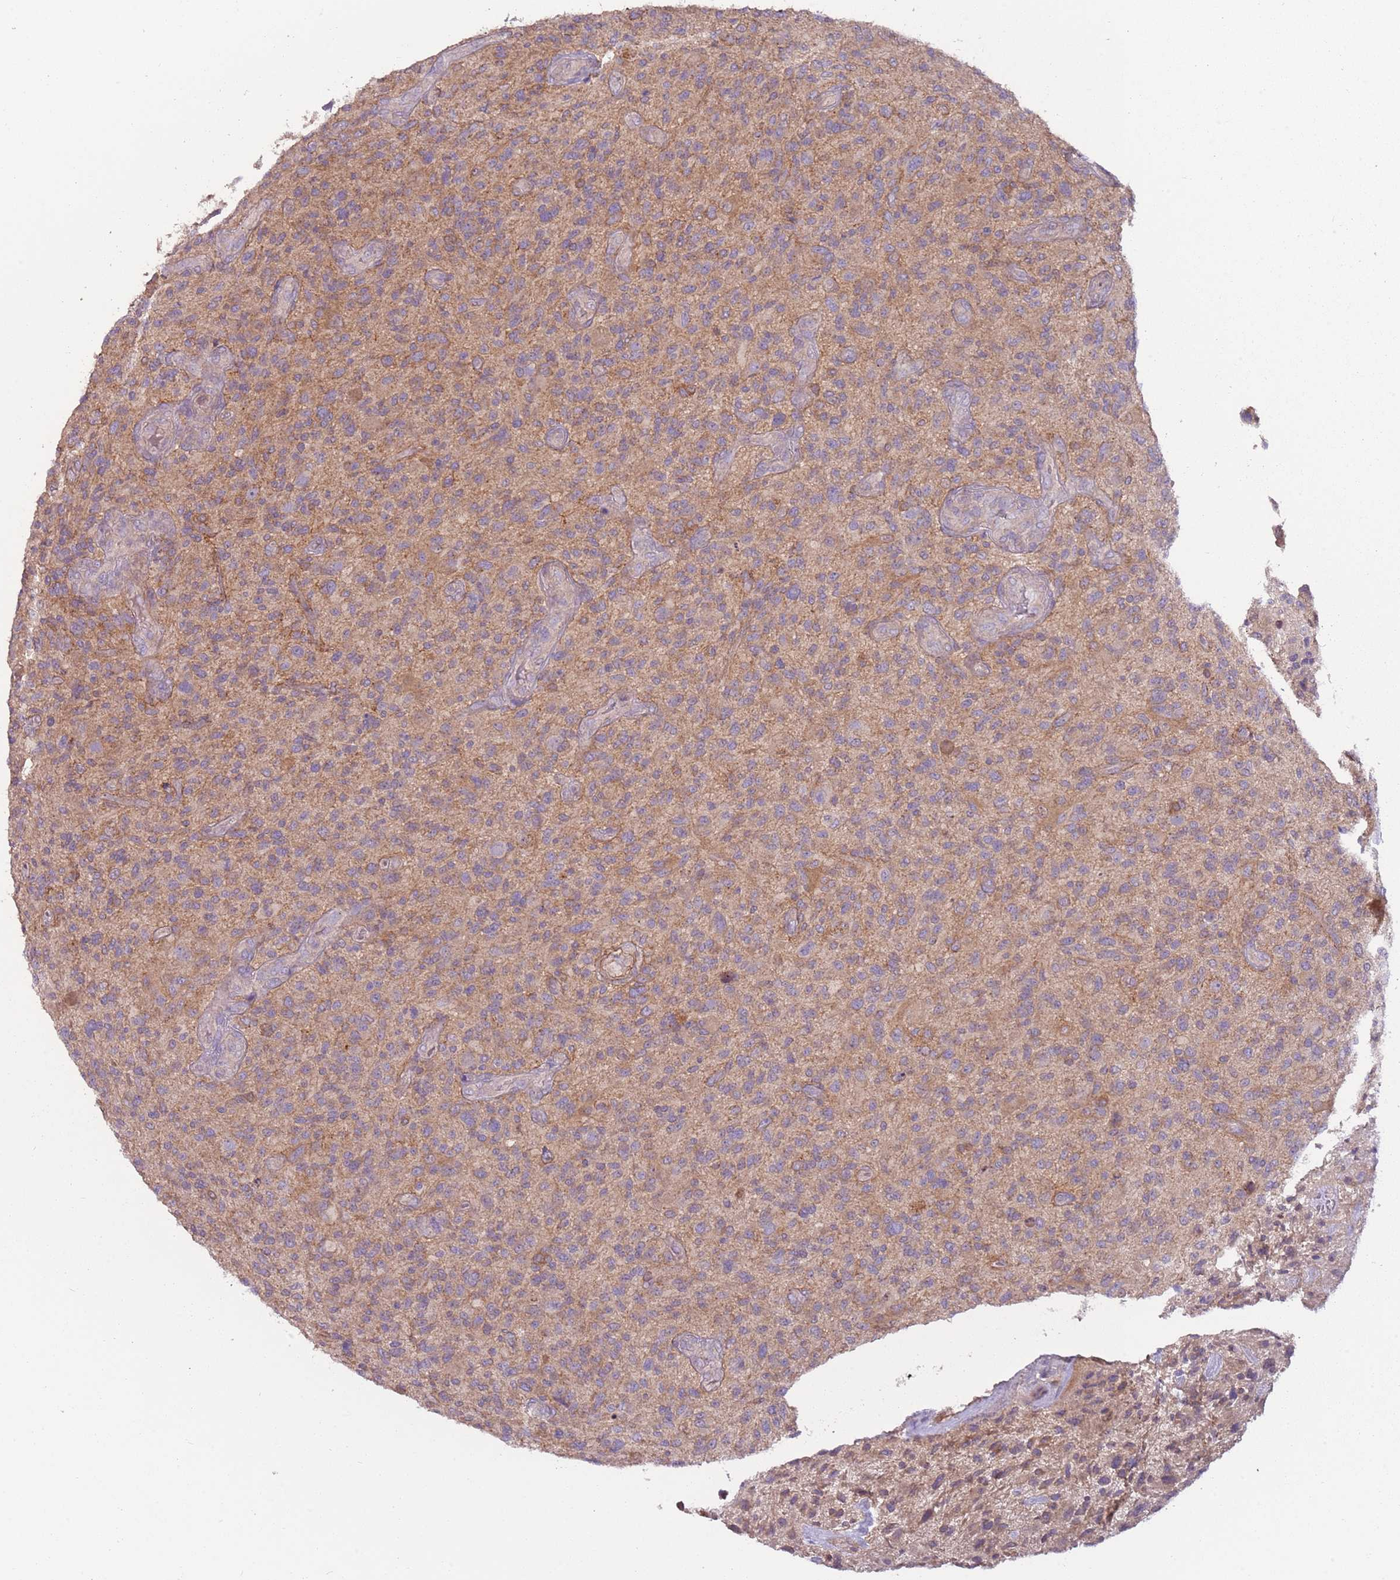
{"staining": {"intensity": "weak", "quantity": "<25%", "location": "cytoplasmic/membranous"}, "tissue": "glioma", "cell_type": "Tumor cells", "image_type": "cancer", "snomed": [{"axis": "morphology", "description": "Glioma, malignant, High grade"}, {"axis": "topography", "description": "Brain"}], "caption": "Protein analysis of malignant high-grade glioma exhibits no significant expression in tumor cells.", "gene": "DTD2", "patient": {"sex": "male", "age": 47}}